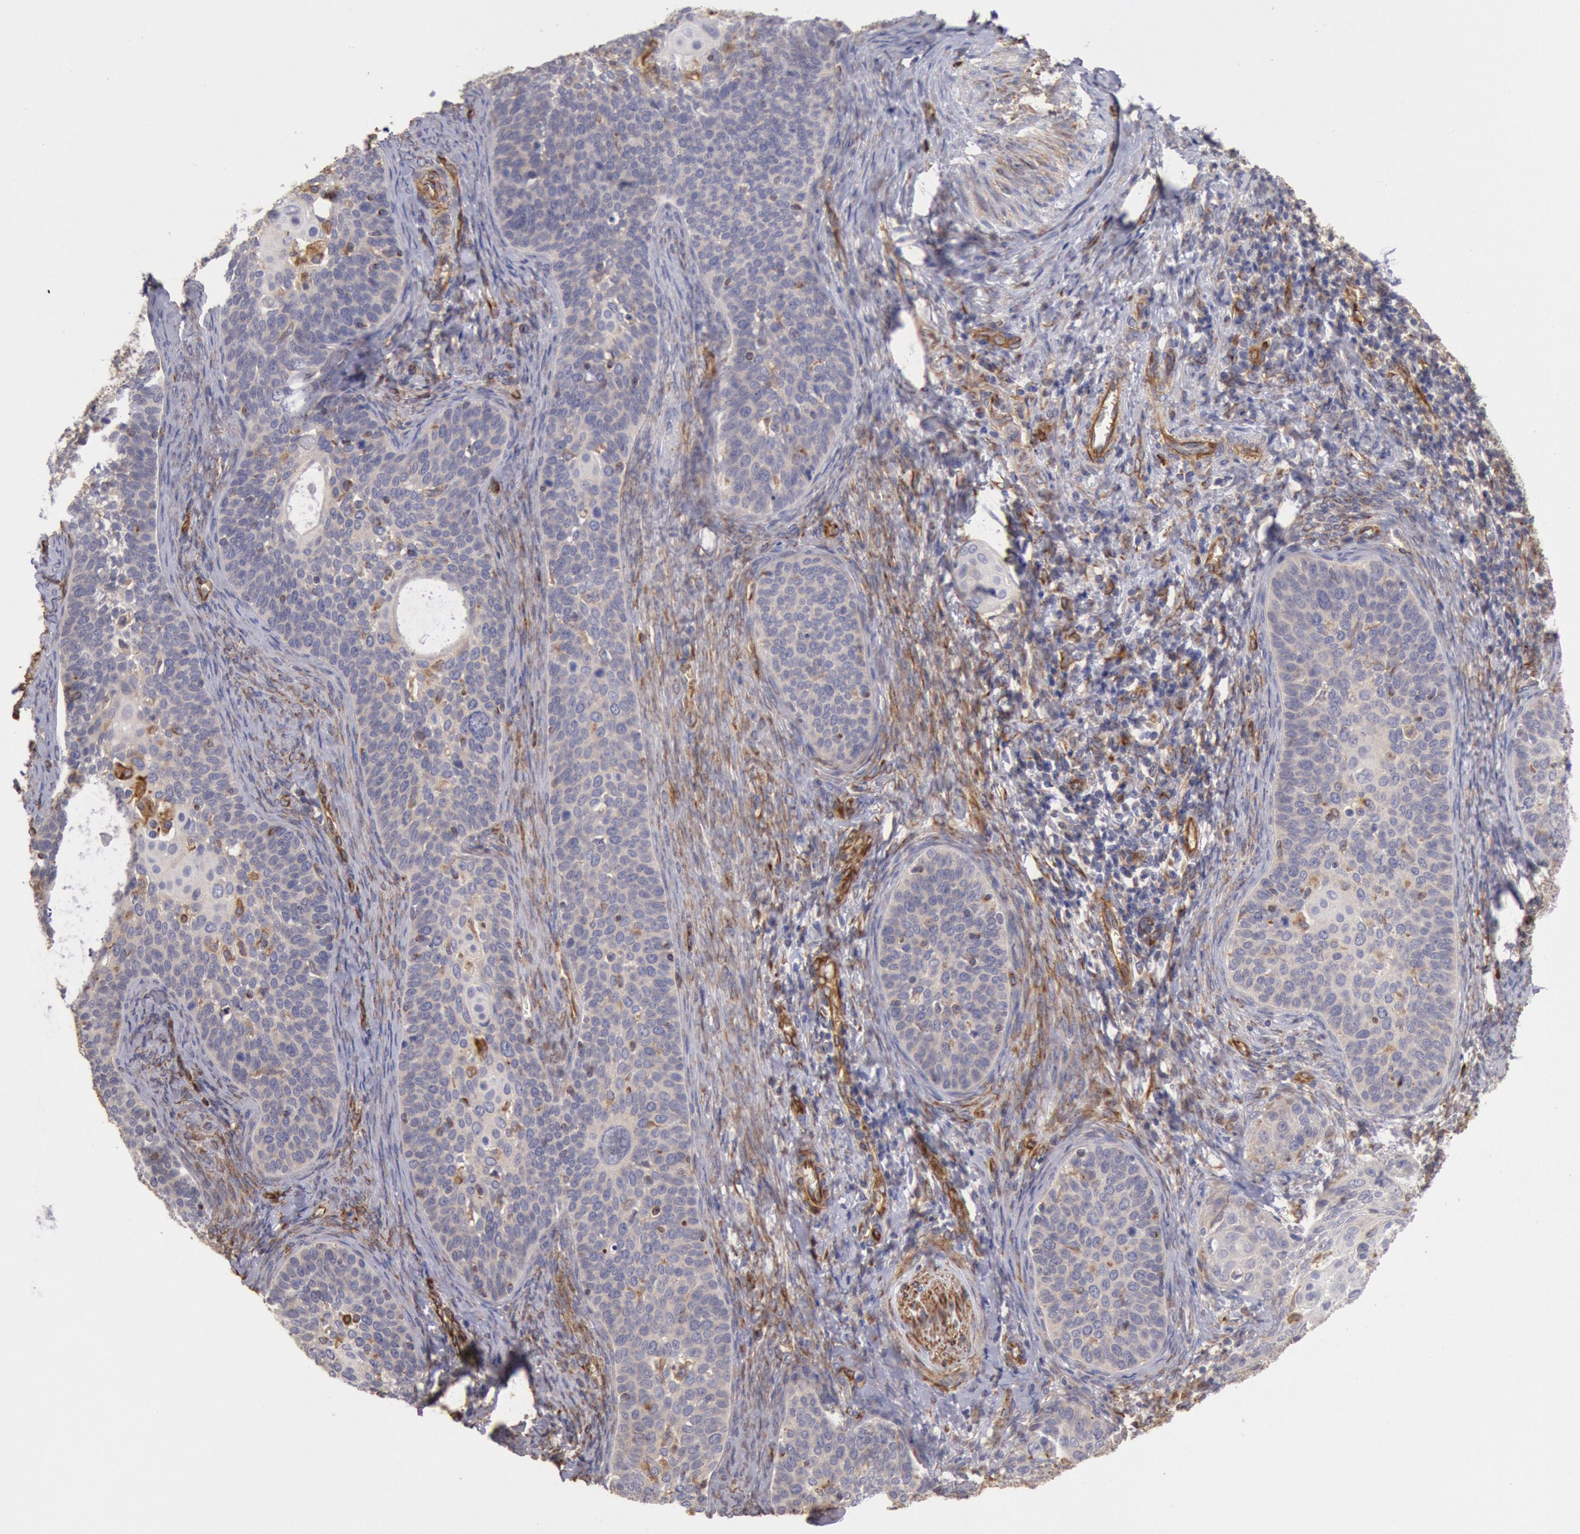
{"staining": {"intensity": "weak", "quantity": "<25%", "location": "cytoplasmic/membranous"}, "tissue": "cervical cancer", "cell_type": "Tumor cells", "image_type": "cancer", "snomed": [{"axis": "morphology", "description": "Squamous cell carcinoma, NOS"}, {"axis": "topography", "description": "Cervix"}], "caption": "Immunohistochemical staining of human cervical cancer (squamous cell carcinoma) demonstrates no significant staining in tumor cells.", "gene": "RNF139", "patient": {"sex": "female", "age": 33}}